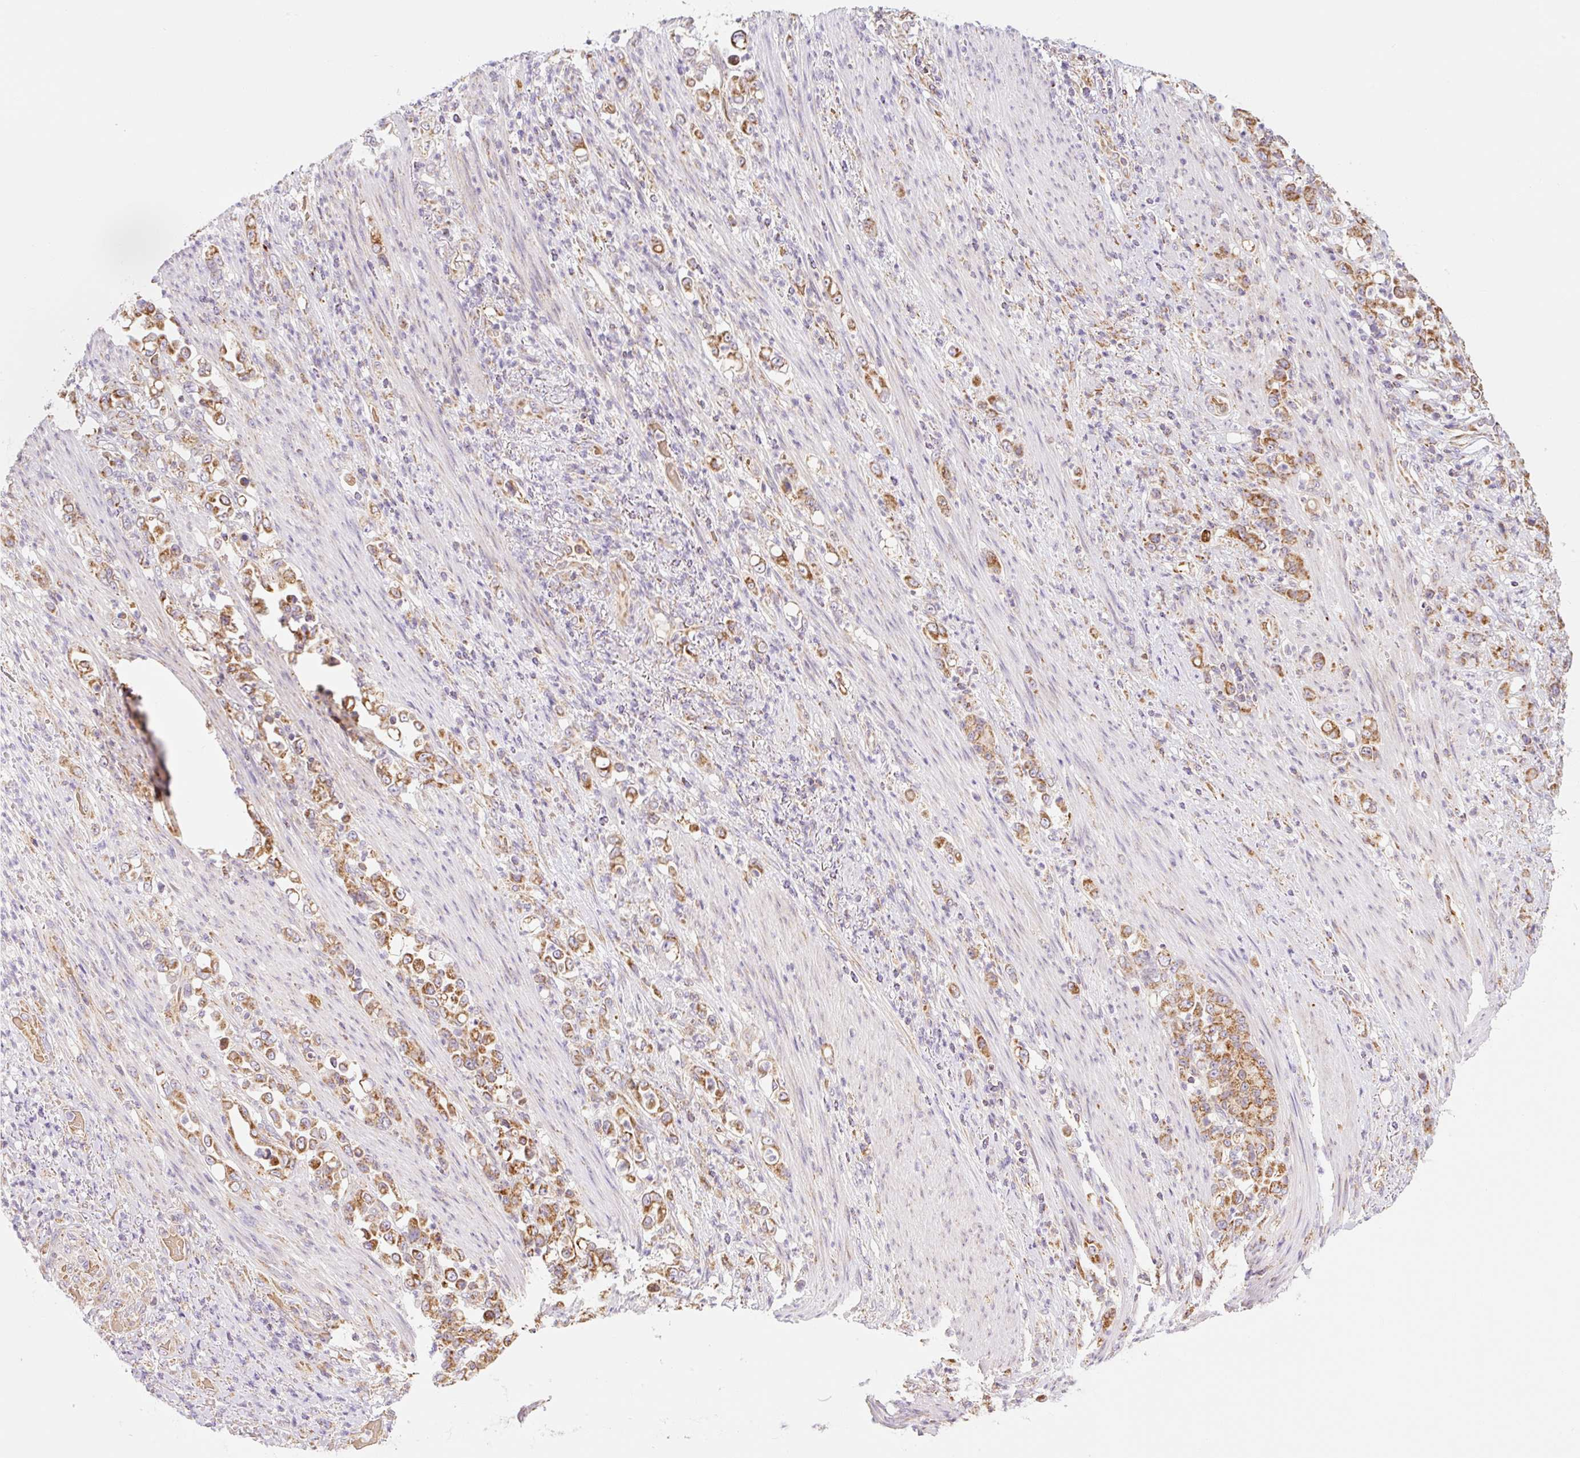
{"staining": {"intensity": "moderate", "quantity": ">75%", "location": "cytoplasmic/membranous"}, "tissue": "stomach cancer", "cell_type": "Tumor cells", "image_type": "cancer", "snomed": [{"axis": "morphology", "description": "Normal tissue, NOS"}, {"axis": "morphology", "description": "Adenocarcinoma, NOS"}, {"axis": "topography", "description": "Stomach"}], "caption": "Human stomach cancer (adenocarcinoma) stained for a protein (brown) shows moderate cytoplasmic/membranous positive staining in approximately >75% of tumor cells.", "gene": "GOSR2", "patient": {"sex": "female", "age": 79}}